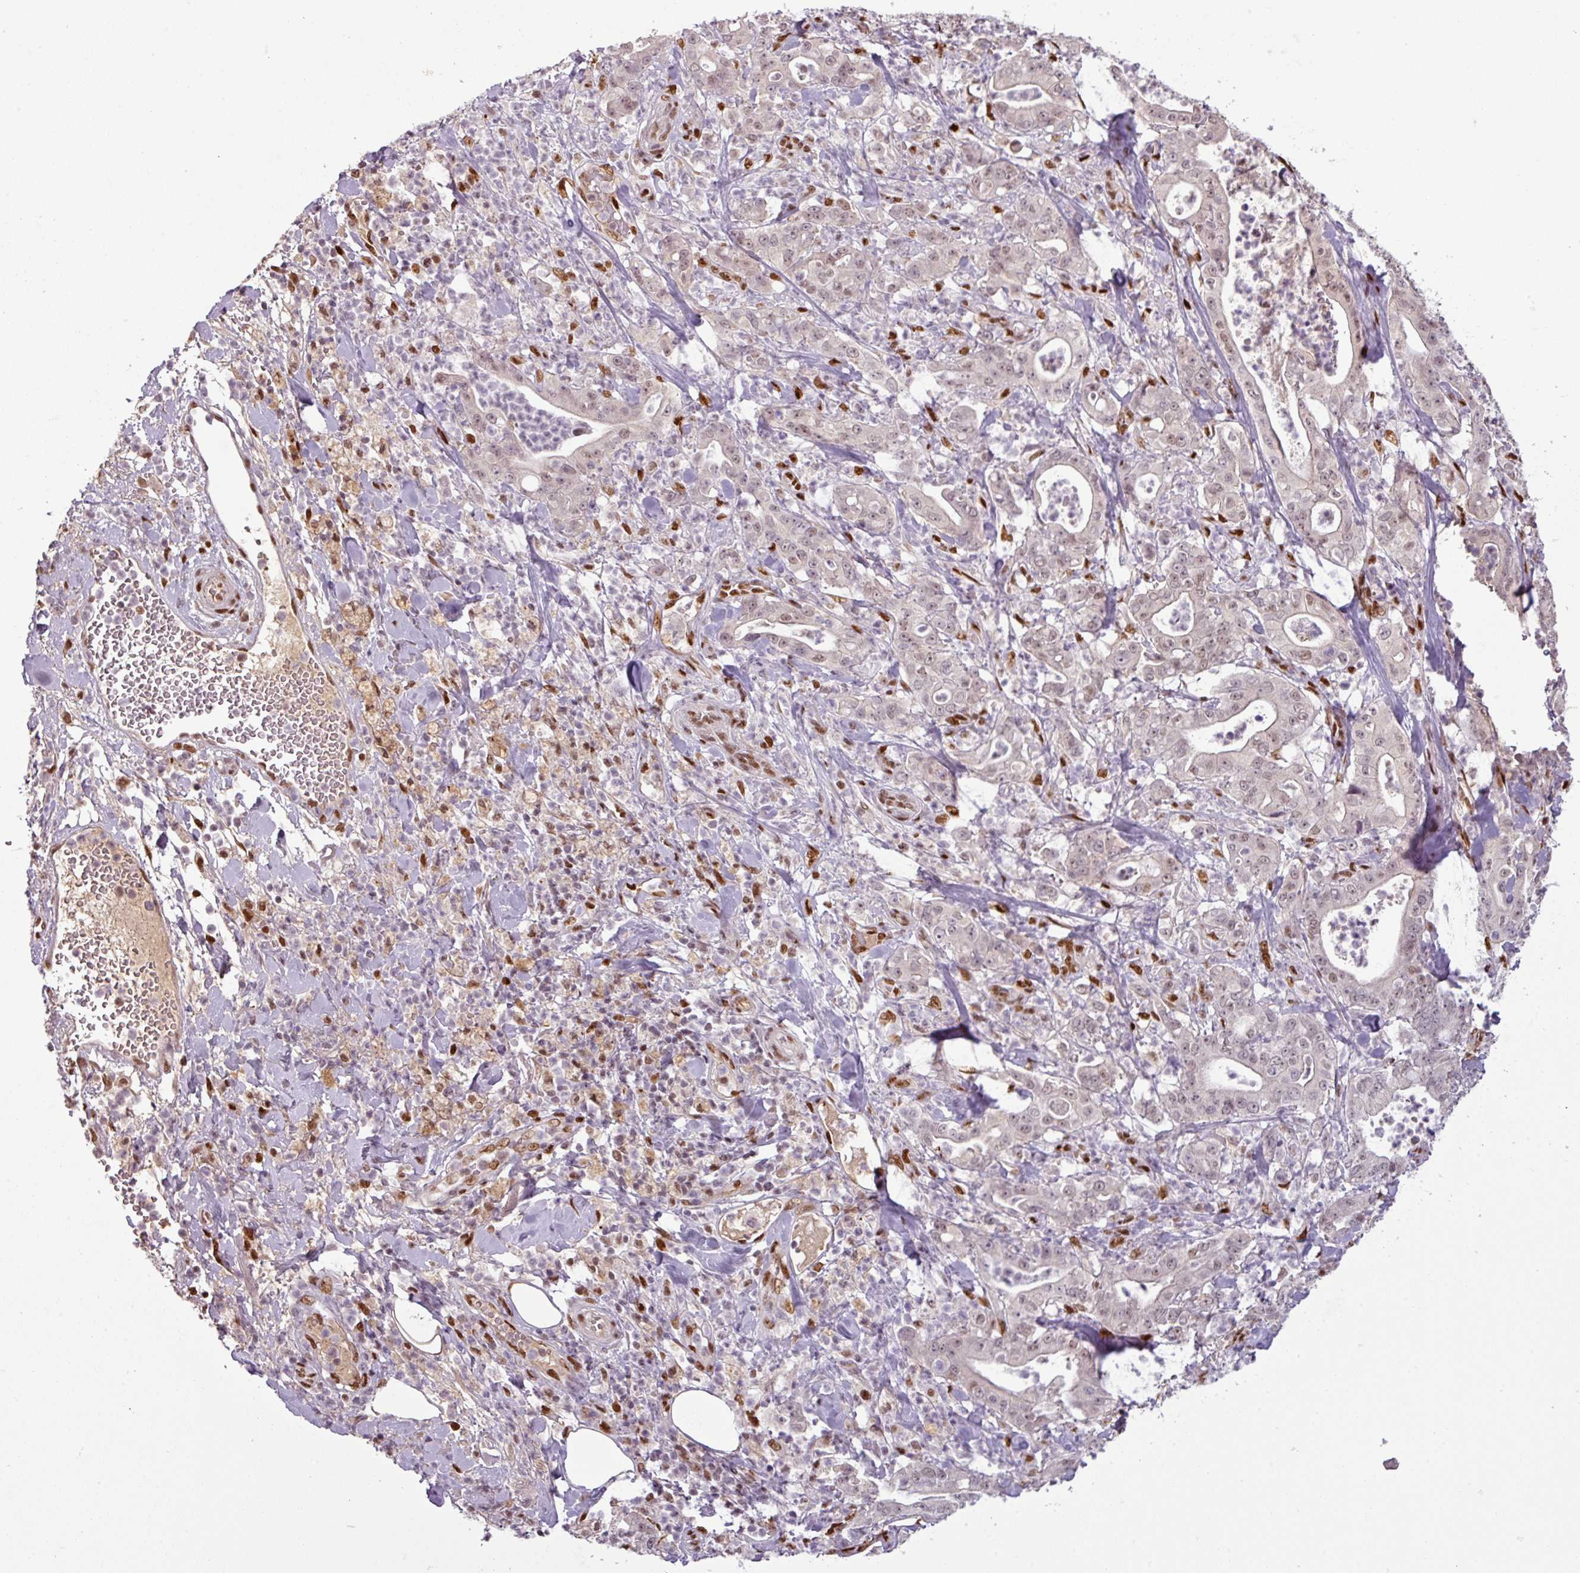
{"staining": {"intensity": "weak", "quantity": ">75%", "location": "nuclear"}, "tissue": "pancreatic cancer", "cell_type": "Tumor cells", "image_type": "cancer", "snomed": [{"axis": "morphology", "description": "Adenocarcinoma, NOS"}, {"axis": "topography", "description": "Pancreas"}], "caption": "Weak nuclear positivity is present in about >75% of tumor cells in pancreatic adenocarcinoma.", "gene": "IRF2BPL", "patient": {"sex": "male", "age": 71}}